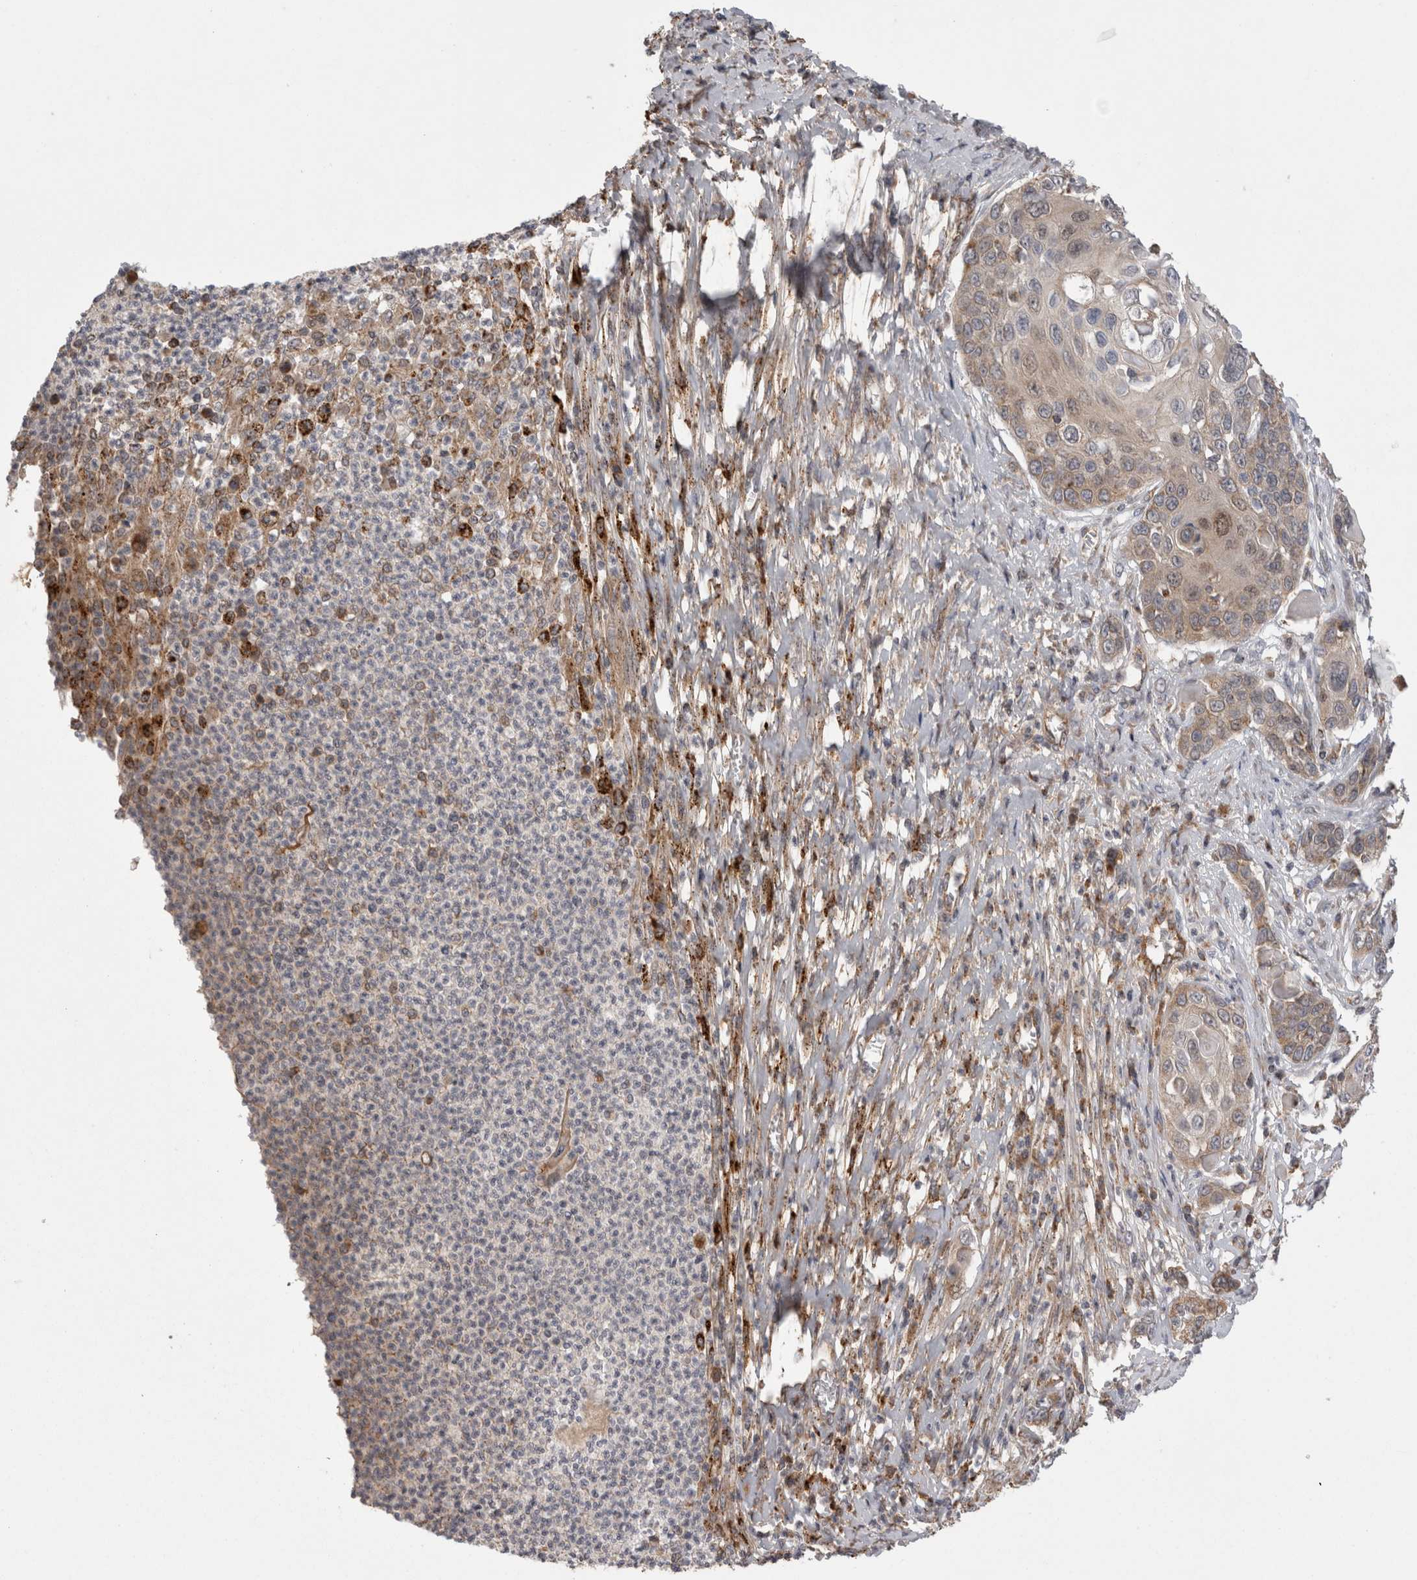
{"staining": {"intensity": "weak", "quantity": "25%-75%", "location": "cytoplasmic/membranous"}, "tissue": "skin cancer", "cell_type": "Tumor cells", "image_type": "cancer", "snomed": [{"axis": "morphology", "description": "Squamous cell carcinoma, NOS"}, {"axis": "topography", "description": "Skin"}], "caption": "This image shows immunohistochemistry staining of skin cancer, with low weak cytoplasmic/membranous staining in about 25%-75% of tumor cells.", "gene": "DARS2", "patient": {"sex": "male", "age": 55}}